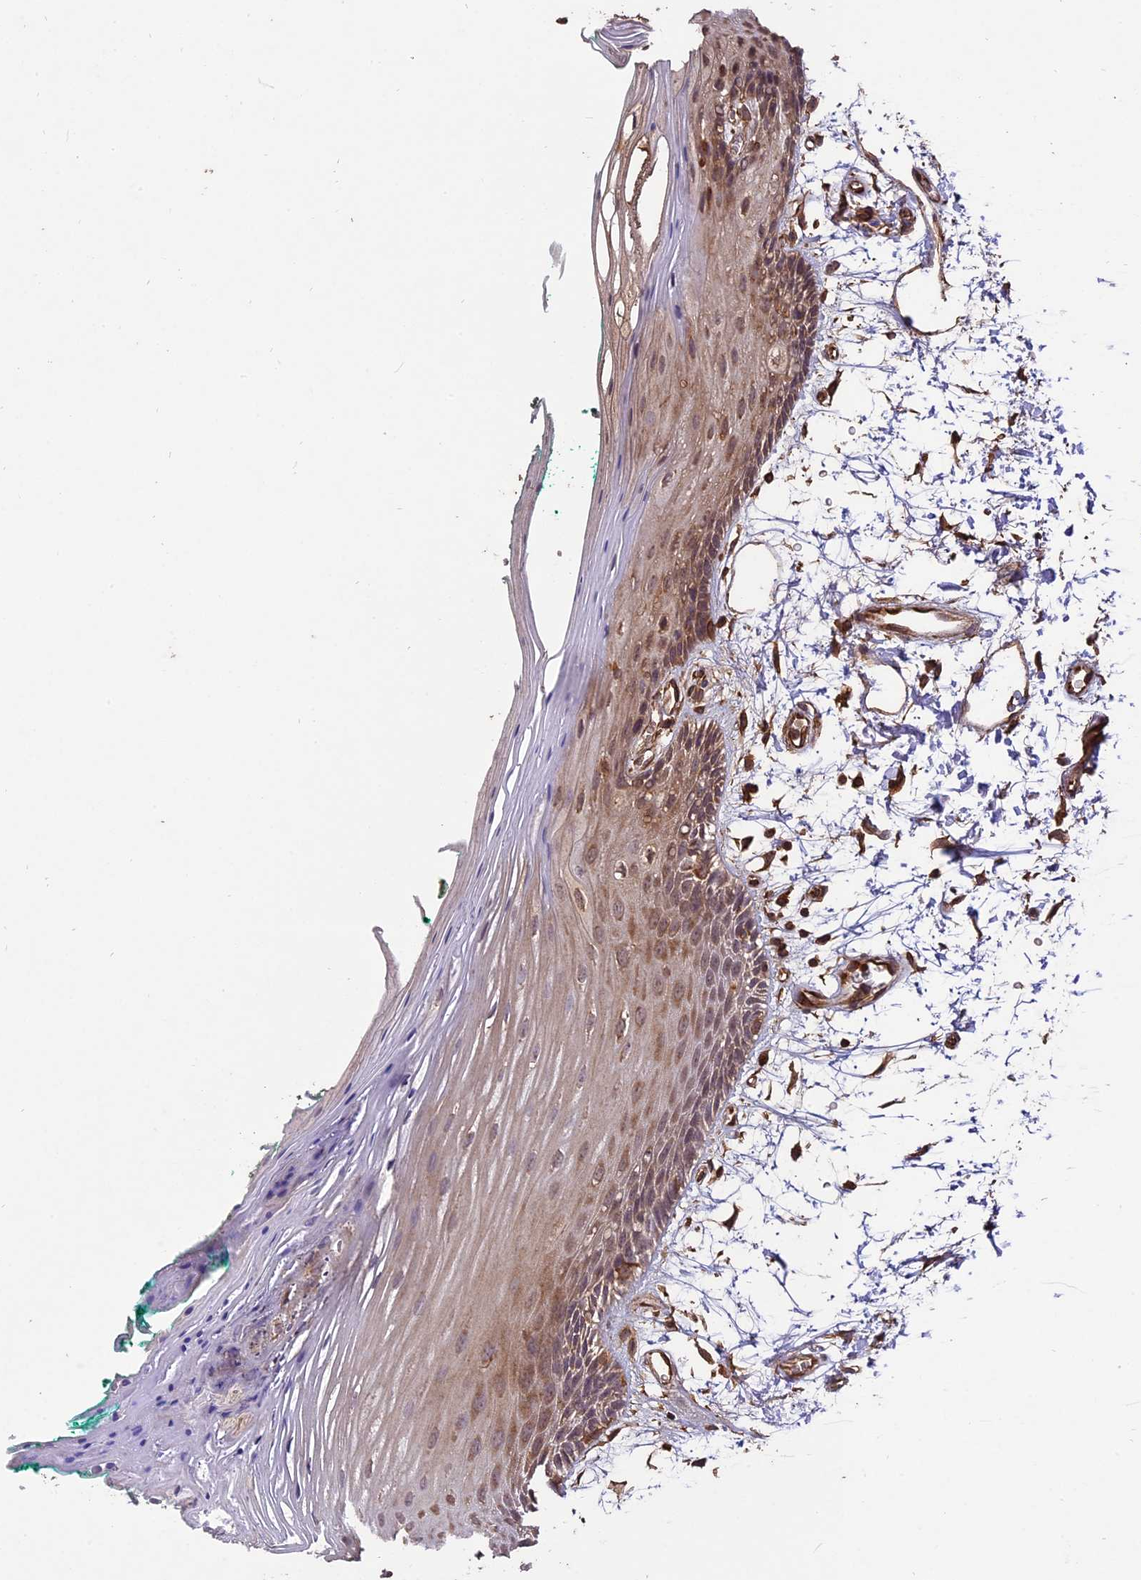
{"staining": {"intensity": "moderate", "quantity": "25%-75%", "location": "cytoplasmic/membranous"}, "tissue": "oral mucosa", "cell_type": "Squamous epithelial cells", "image_type": "normal", "snomed": [{"axis": "morphology", "description": "Normal tissue, NOS"}, {"axis": "topography", "description": "Skeletal muscle"}, {"axis": "topography", "description": "Oral tissue"}, {"axis": "topography", "description": "Peripheral nerve tissue"}], "caption": "Immunohistochemistry of normal human oral mucosa demonstrates medium levels of moderate cytoplasmic/membranous positivity in approximately 25%-75% of squamous epithelial cells. (DAB (3,3'-diaminobenzidine) = brown stain, brightfield microscopy at high magnification).", "gene": "TTLL10", "patient": {"sex": "female", "age": 84}}